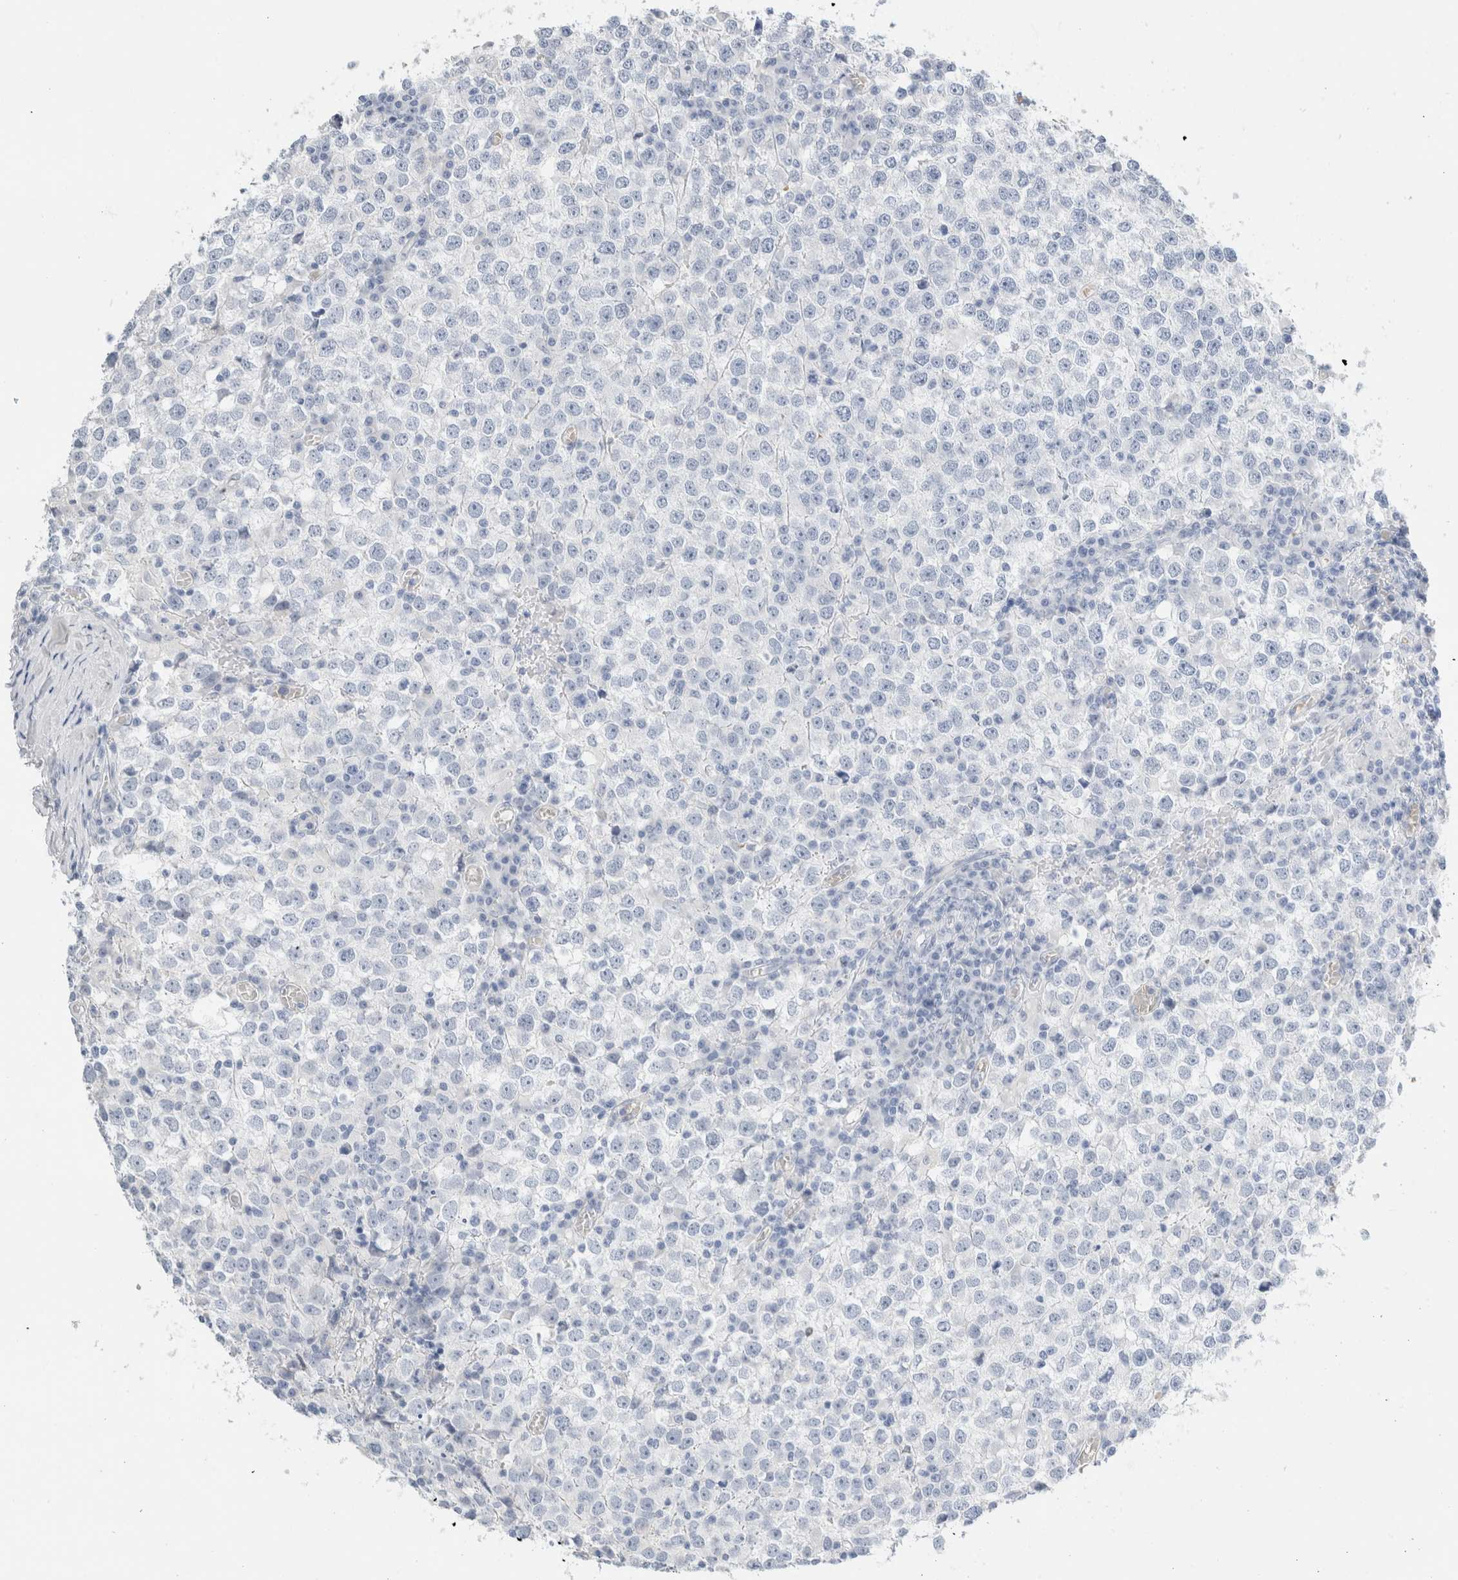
{"staining": {"intensity": "negative", "quantity": "none", "location": "none"}, "tissue": "testis cancer", "cell_type": "Tumor cells", "image_type": "cancer", "snomed": [{"axis": "morphology", "description": "Seminoma, NOS"}, {"axis": "topography", "description": "Testis"}], "caption": "Testis cancer was stained to show a protein in brown. There is no significant staining in tumor cells.", "gene": "ARG1", "patient": {"sex": "male", "age": 65}}